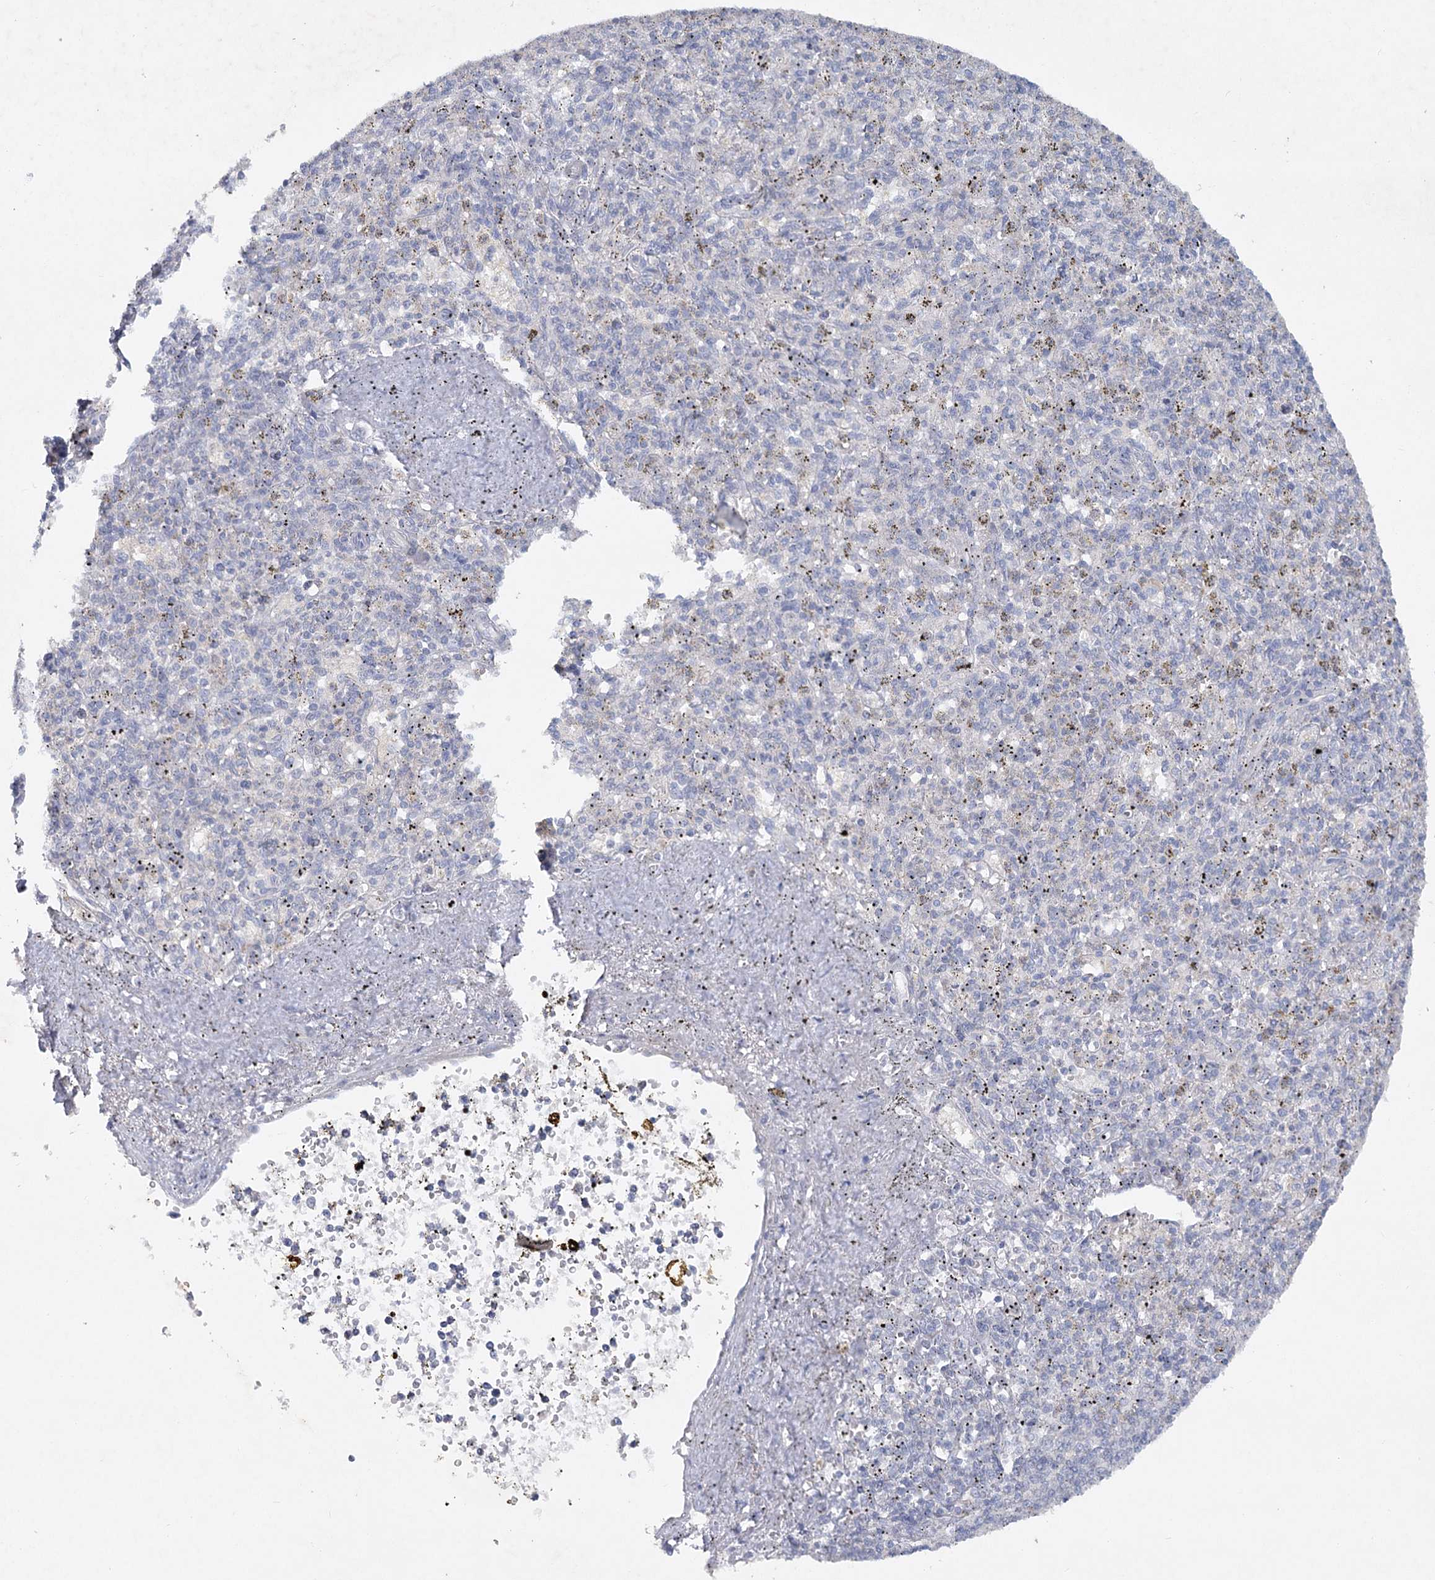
{"staining": {"intensity": "negative", "quantity": "none", "location": "none"}, "tissue": "spleen", "cell_type": "Cells in red pulp", "image_type": "normal", "snomed": [{"axis": "morphology", "description": "Normal tissue, NOS"}, {"axis": "topography", "description": "Spleen"}], "caption": "A high-resolution photomicrograph shows IHC staining of benign spleen, which demonstrates no significant expression in cells in red pulp.", "gene": "MAP3K13", "patient": {"sex": "male", "age": 72}}